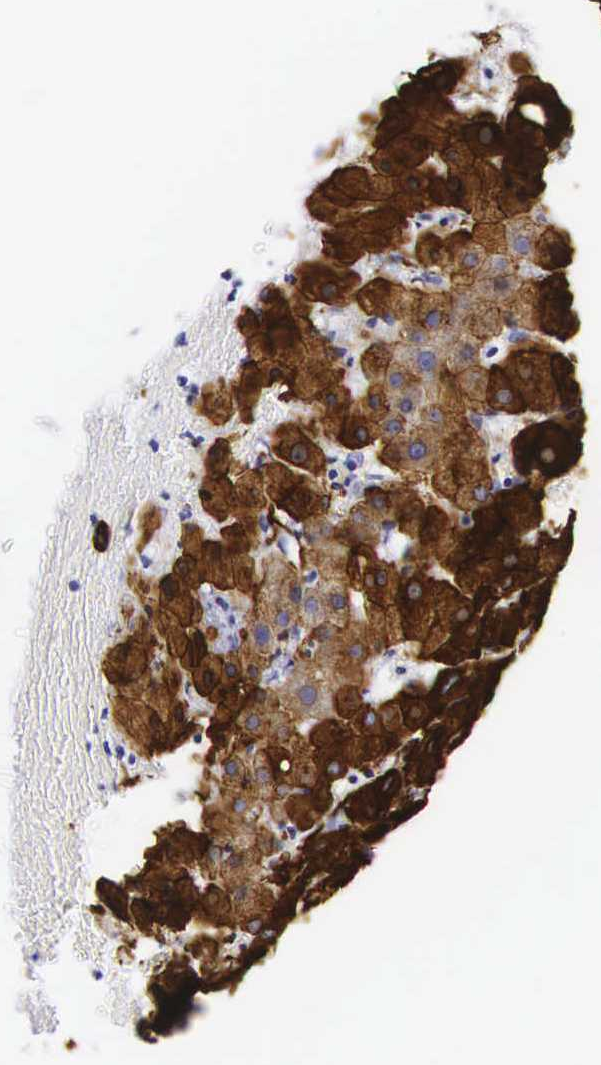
{"staining": {"intensity": "strong", "quantity": ">75%", "location": "cytoplasmic/membranous"}, "tissue": "liver cancer", "cell_type": "Tumor cells", "image_type": "cancer", "snomed": [{"axis": "morphology", "description": "Carcinoma, Hepatocellular, NOS"}, {"axis": "topography", "description": "Liver"}], "caption": "The micrograph displays a brown stain indicating the presence of a protein in the cytoplasmic/membranous of tumor cells in liver cancer (hepatocellular carcinoma).", "gene": "KRT18", "patient": {"sex": "male", "age": 49}}